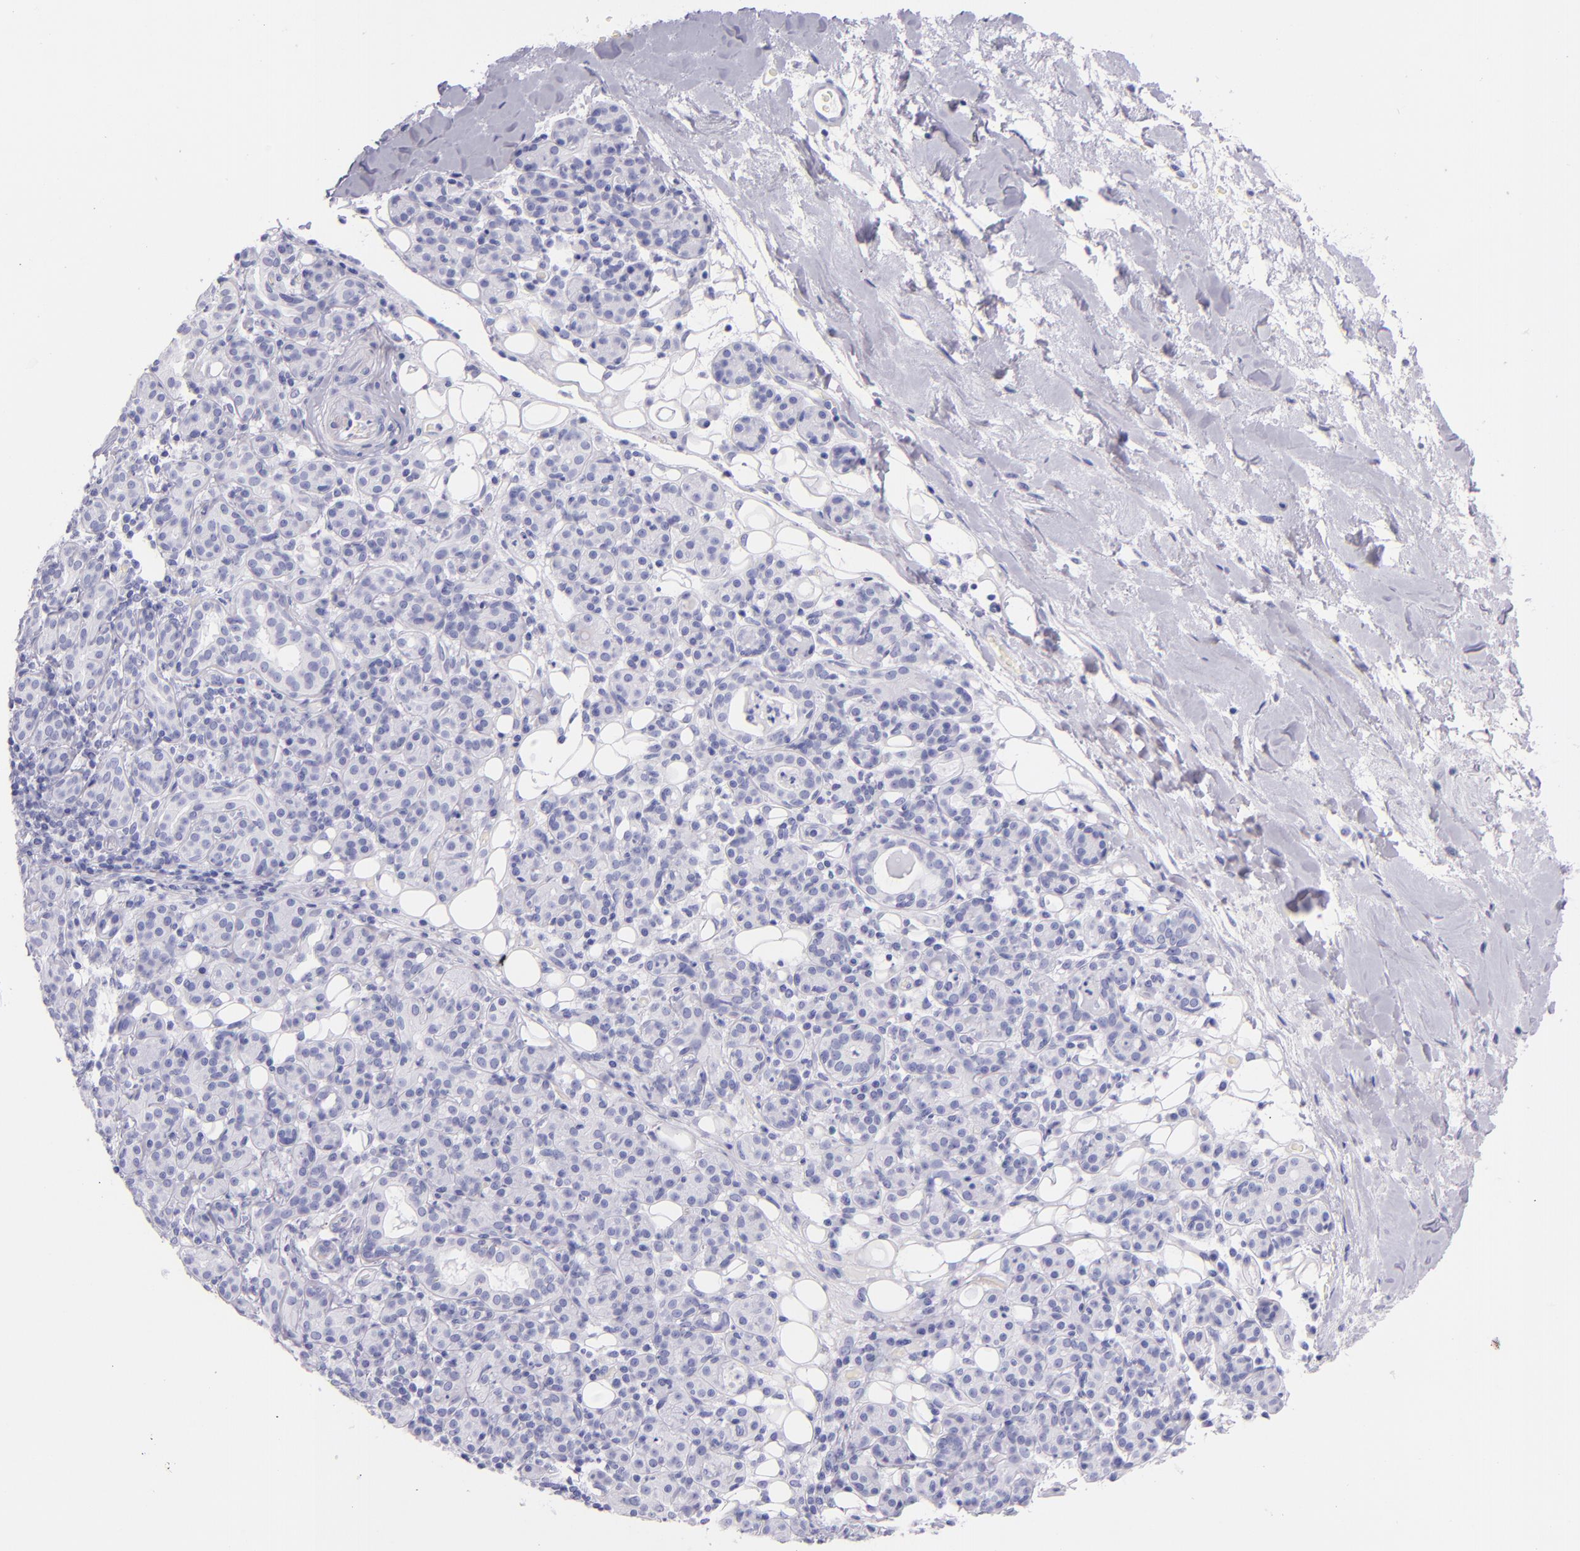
{"staining": {"intensity": "negative", "quantity": "none", "location": "none"}, "tissue": "skin cancer", "cell_type": "Tumor cells", "image_type": "cancer", "snomed": [{"axis": "morphology", "description": "Squamous cell carcinoma, NOS"}, {"axis": "topography", "description": "Skin"}], "caption": "The immunohistochemistry (IHC) micrograph has no significant expression in tumor cells of skin cancer tissue.", "gene": "SFTPB", "patient": {"sex": "male", "age": 84}}